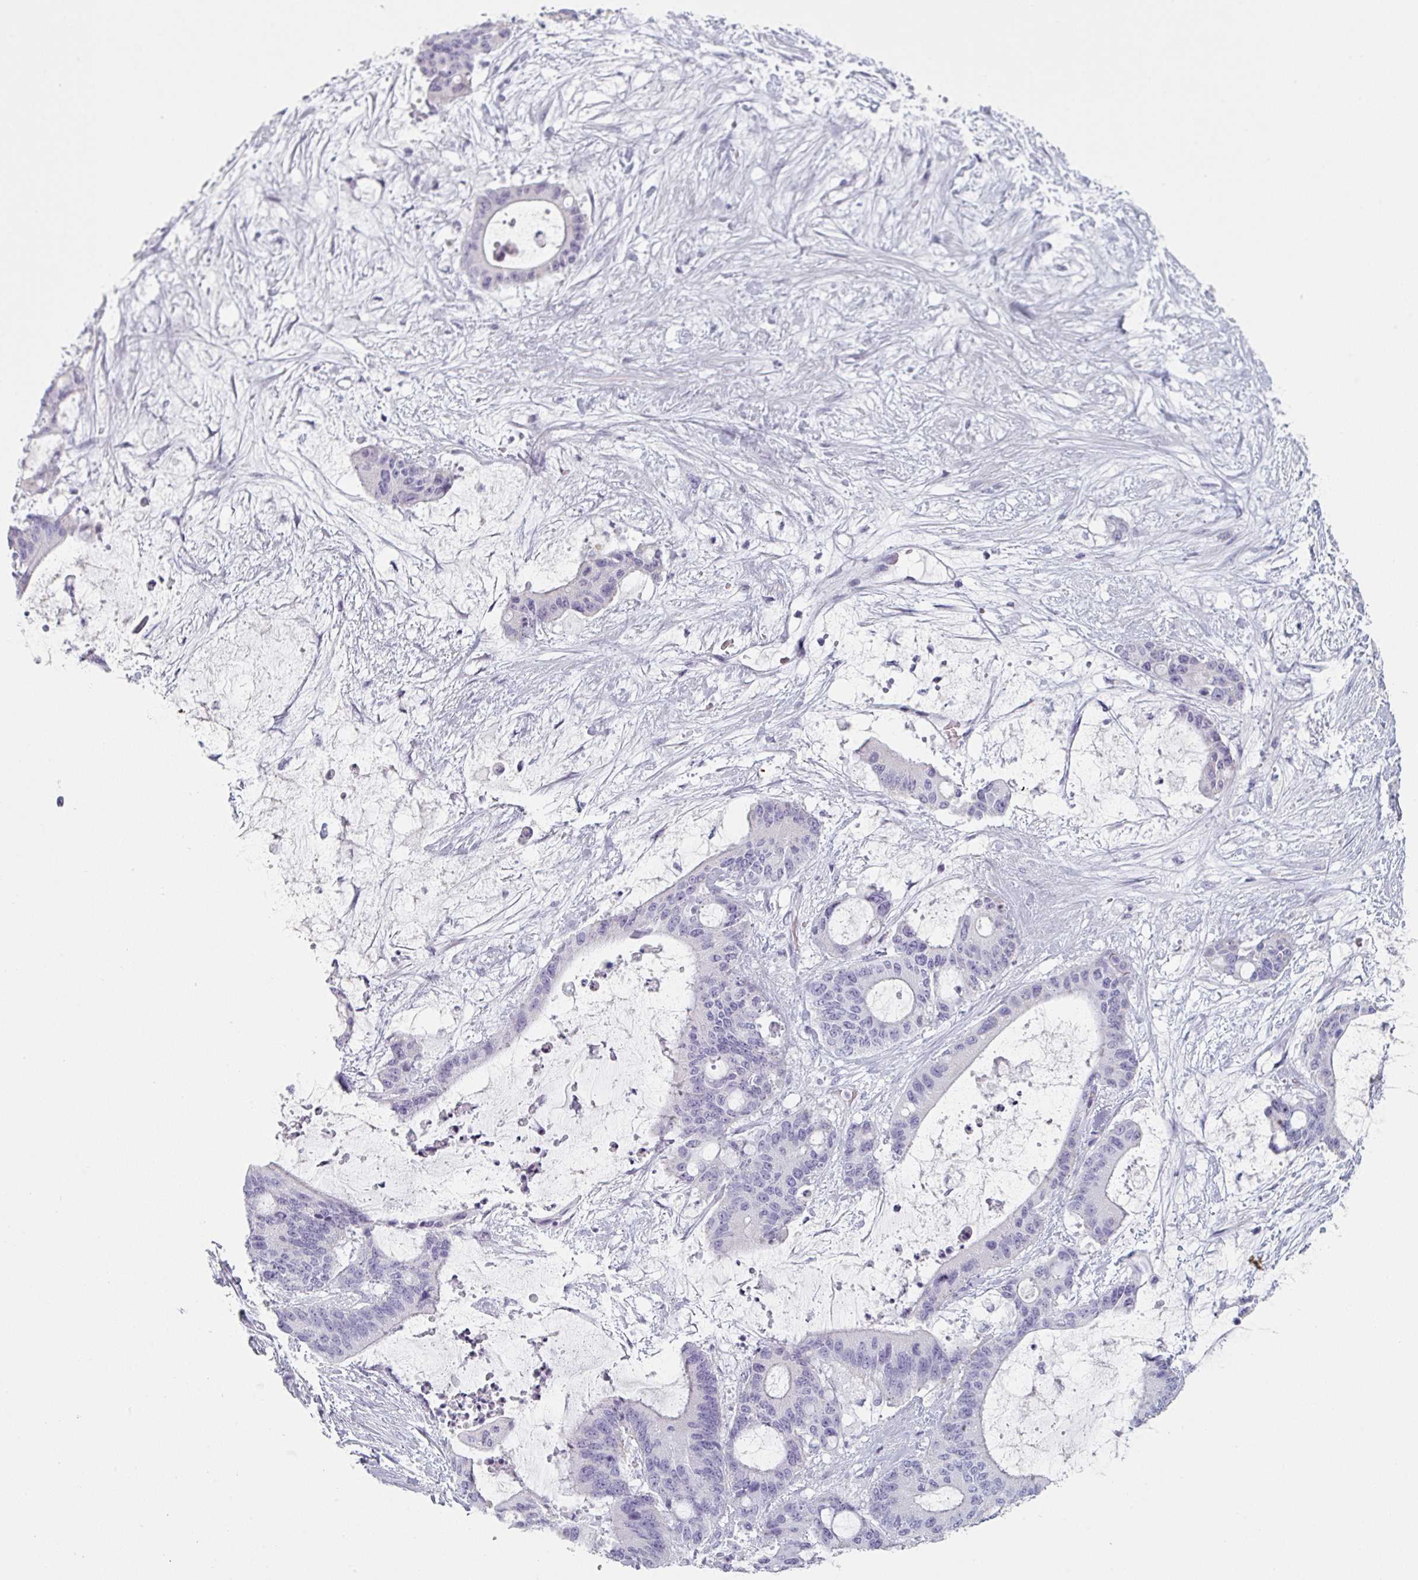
{"staining": {"intensity": "negative", "quantity": "none", "location": "none"}, "tissue": "liver cancer", "cell_type": "Tumor cells", "image_type": "cancer", "snomed": [{"axis": "morphology", "description": "Normal tissue, NOS"}, {"axis": "morphology", "description": "Cholangiocarcinoma"}, {"axis": "topography", "description": "Liver"}, {"axis": "topography", "description": "Peripheral nerve tissue"}], "caption": "IHC image of neoplastic tissue: cholangiocarcinoma (liver) stained with DAB shows no significant protein expression in tumor cells.", "gene": "SFTPA1", "patient": {"sex": "female", "age": 73}}